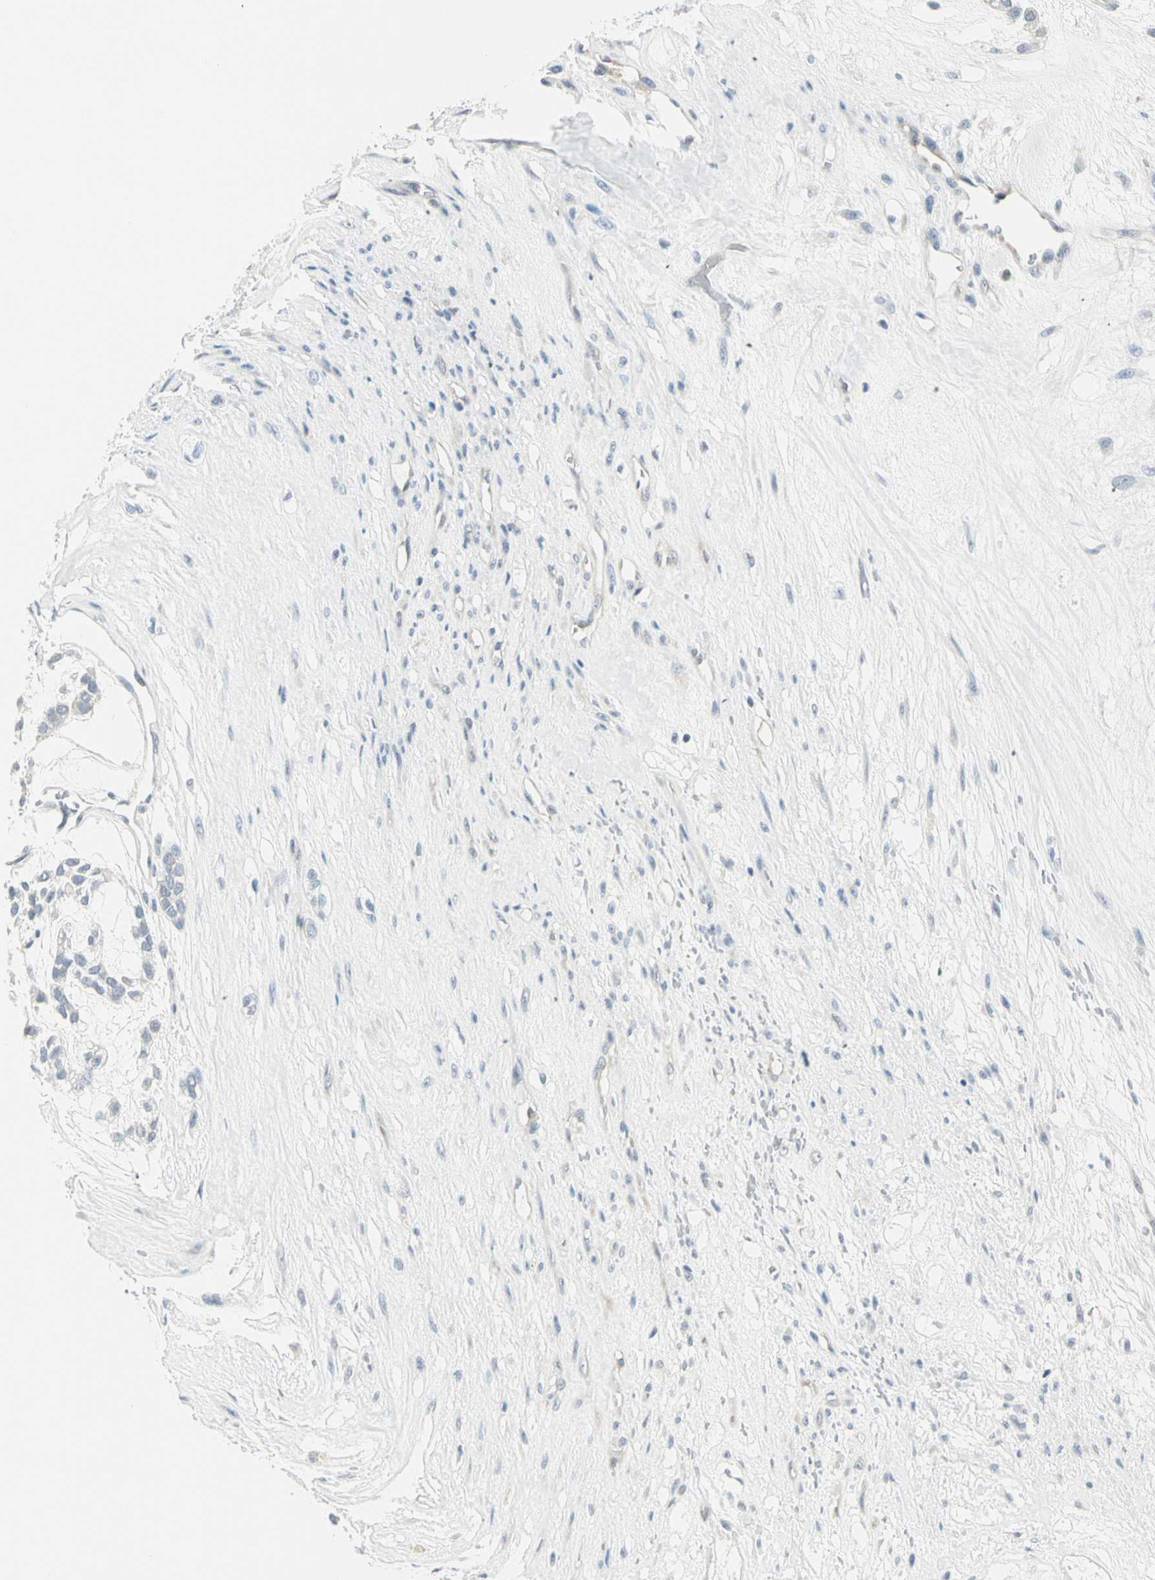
{"staining": {"intensity": "negative", "quantity": "none", "location": "none"}, "tissue": "head and neck cancer", "cell_type": "Tumor cells", "image_type": "cancer", "snomed": [{"axis": "morphology", "description": "Adenocarcinoma, NOS"}, {"axis": "morphology", "description": "Adenoma, NOS"}, {"axis": "topography", "description": "Head-Neck"}], "caption": "This is a histopathology image of immunohistochemistry staining of head and neck cancer, which shows no positivity in tumor cells.", "gene": "MLLT10", "patient": {"sex": "female", "age": 55}}